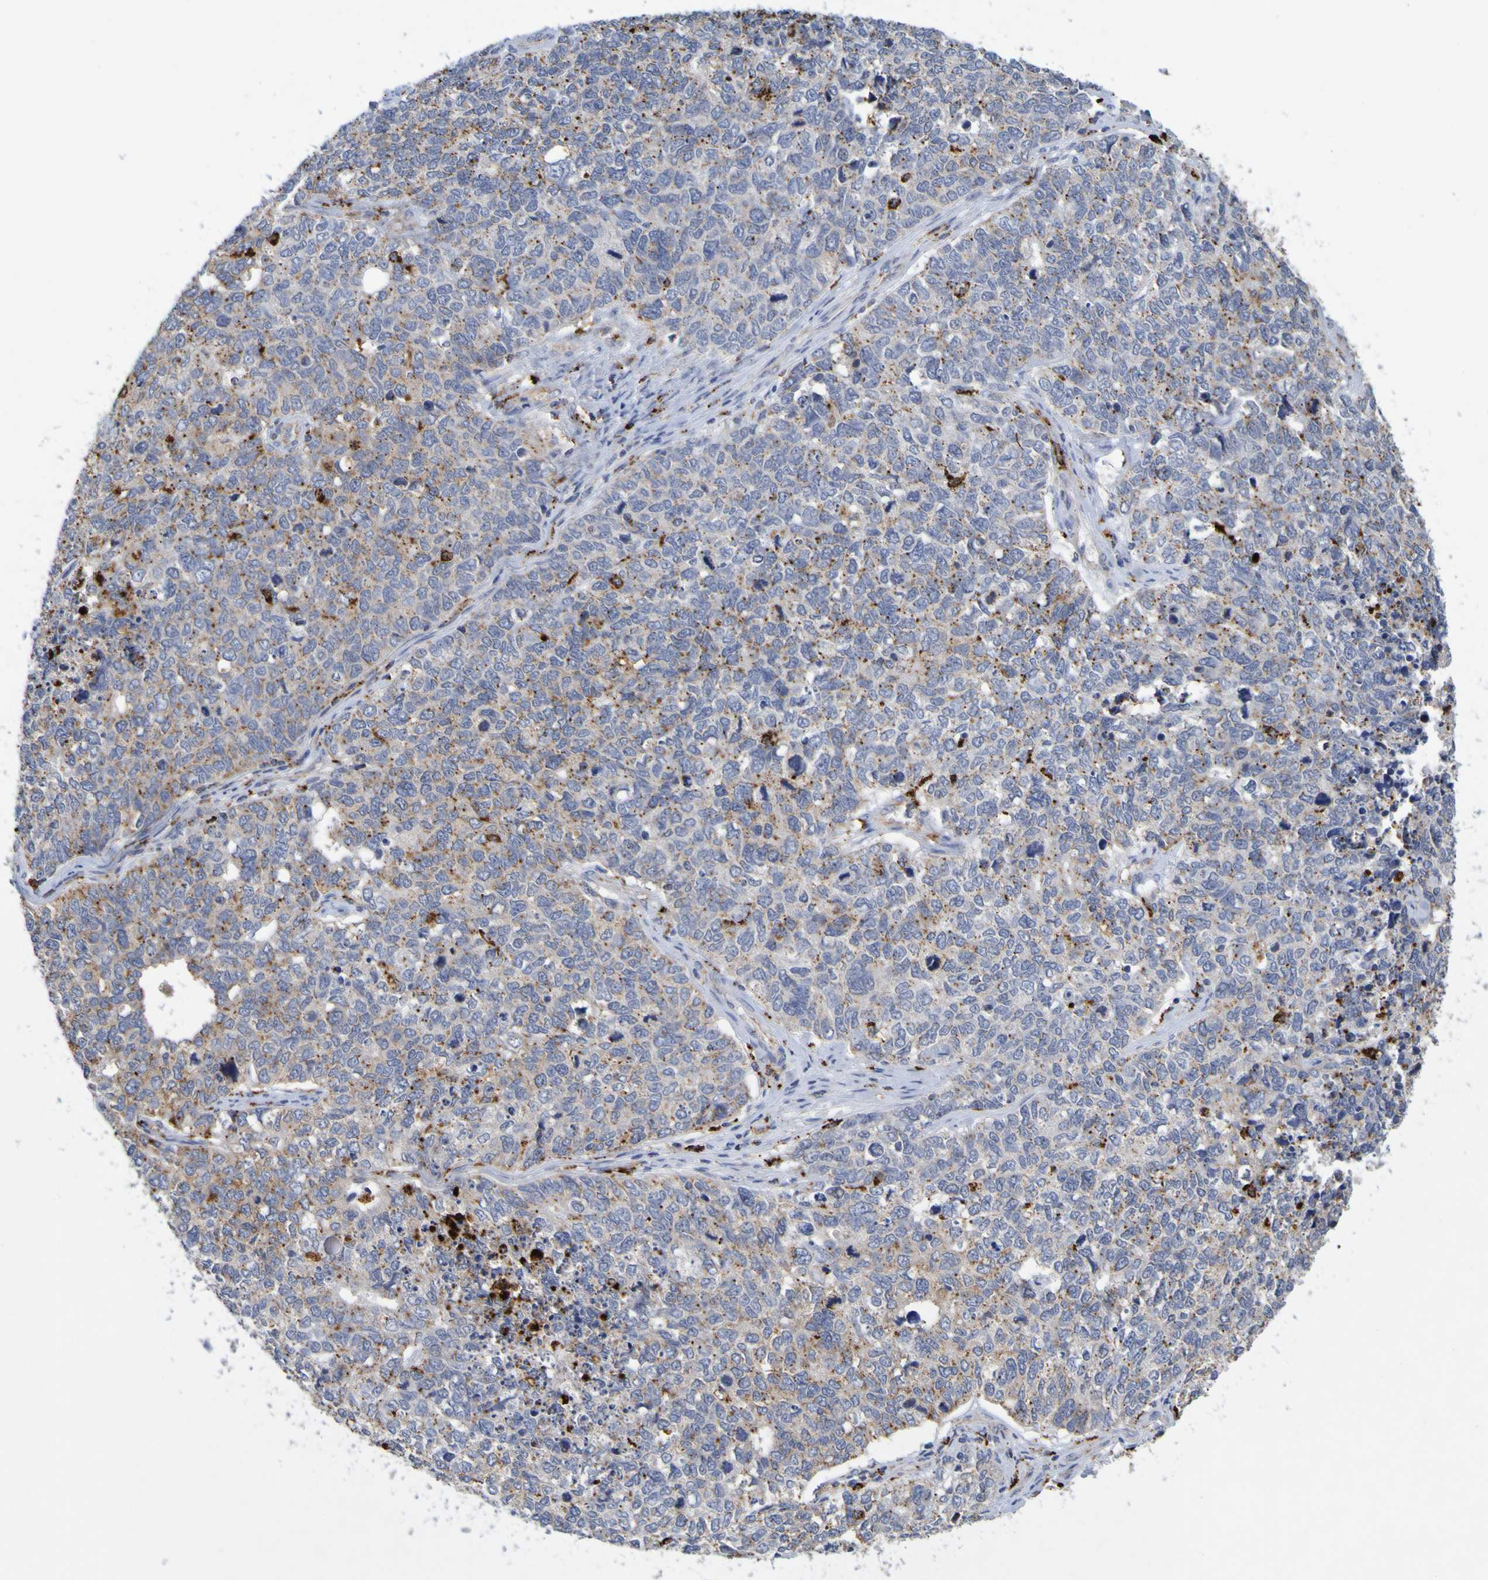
{"staining": {"intensity": "moderate", "quantity": "25%-75%", "location": "cytoplasmic/membranous"}, "tissue": "cervical cancer", "cell_type": "Tumor cells", "image_type": "cancer", "snomed": [{"axis": "morphology", "description": "Squamous cell carcinoma, NOS"}, {"axis": "topography", "description": "Cervix"}], "caption": "A brown stain labels moderate cytoplasmic/membranous expression of a protein in human cervical cancer tumor cells. The protein of interest is shown in brown color, while the nuclei are stained blue.", "gene": "TPH1", "patient": {"sex": "female", "age": 63}}